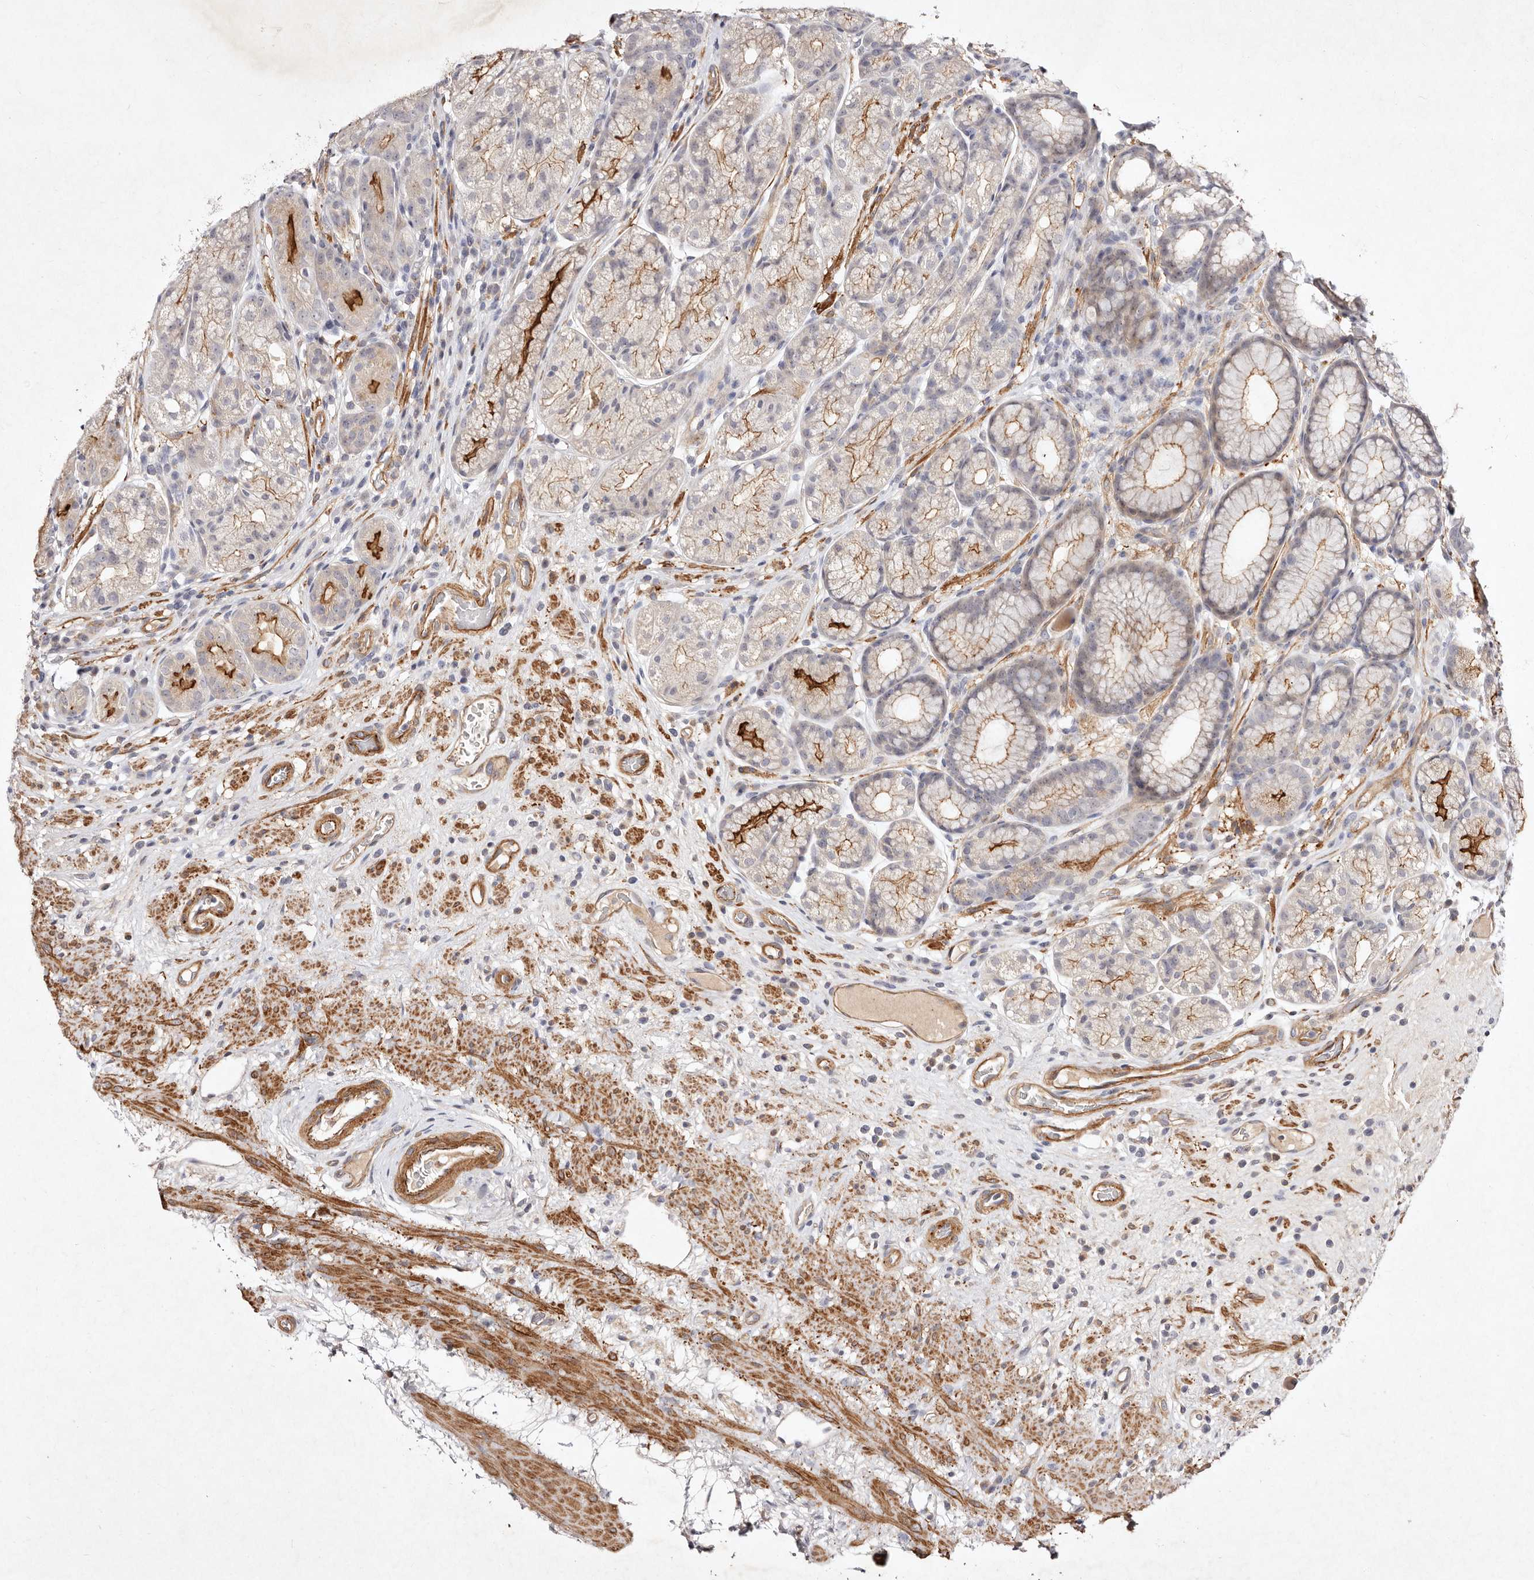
{"staining": {"intensity": "moderate", "quantity": "25%-75%", "location": "cytoplasmic/membranous"}, "tissue": "stomach", "cell_type": "Glandular cells", "image_type": "normal", "snomed": [{"axis": "morphology", "description": "Normal tissue, NOS"}, {"axis": "topography", "description": "Stomach"}], "caption": "Immunohistochemical staining of normal stomach demonstrates medium levels of moderate cytoplasmic/membranous positivity in about 25%-75% of glandular cells. Using DAB (3,3'-diaminobenzidine) (brown) and hematoxylin (blue) stains, captured at high magnification using brightfield microscopy.", "gene": "MTMR11", "patient": {"sex": "male", "age": 57}}